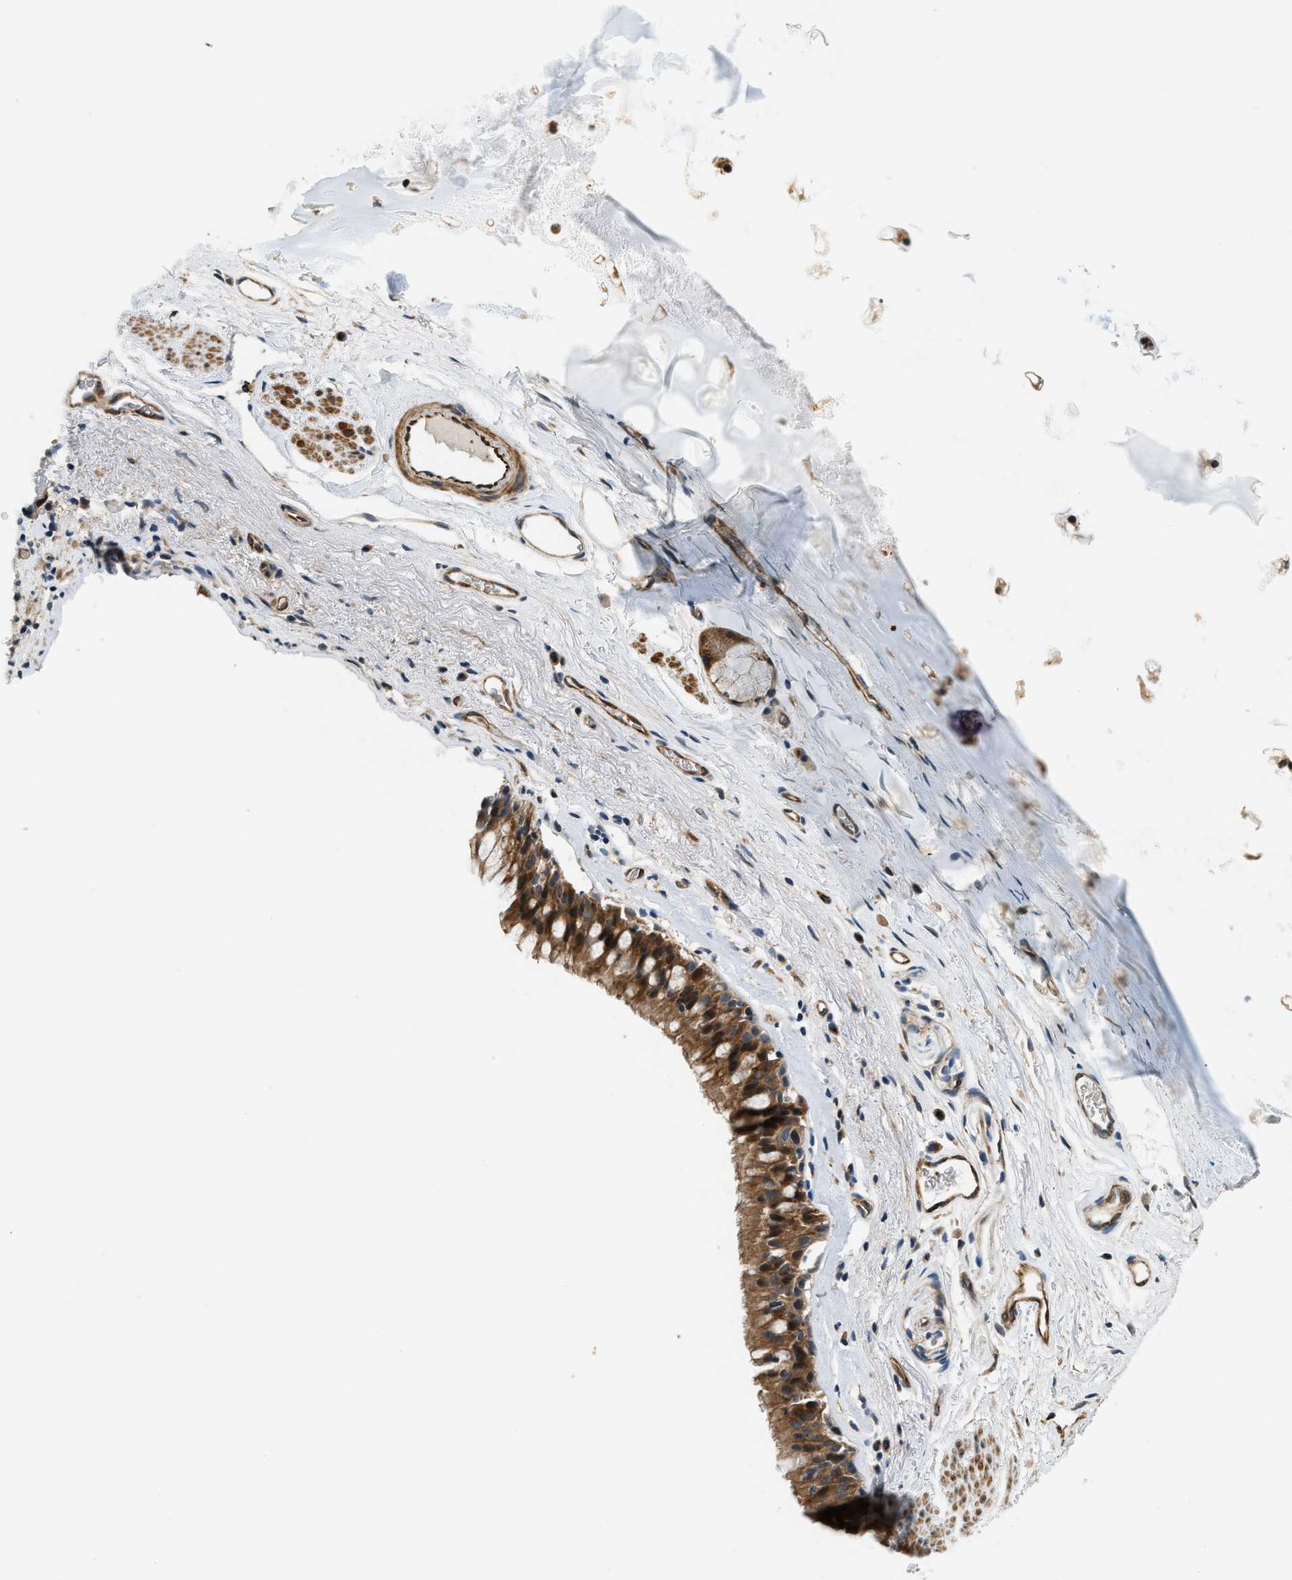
{"staining": {"intensity": "moderate", "quantity": ">75%", "location": "cytoplasmic/membranous,nuclear"}, "tissue": "bronchus", "cell_type": "Respiratory epithelial cells", "image_type": "normal", "snomed": [{"axis": "morphology", "description": "Normal tissue, NOS"}, {"axis": "topography", "description": "Cartilage tissue"}, {"axis": "topography", "description": "Bronchus"}], "caption": "The immunohistochemical stain shows moderate cytoplasmic/membranous,nuclear expression in respiratory epithelial cells of benign bronchus.", "gene": "ALOX12", "patient": {"sex": "female", "age": 53}}